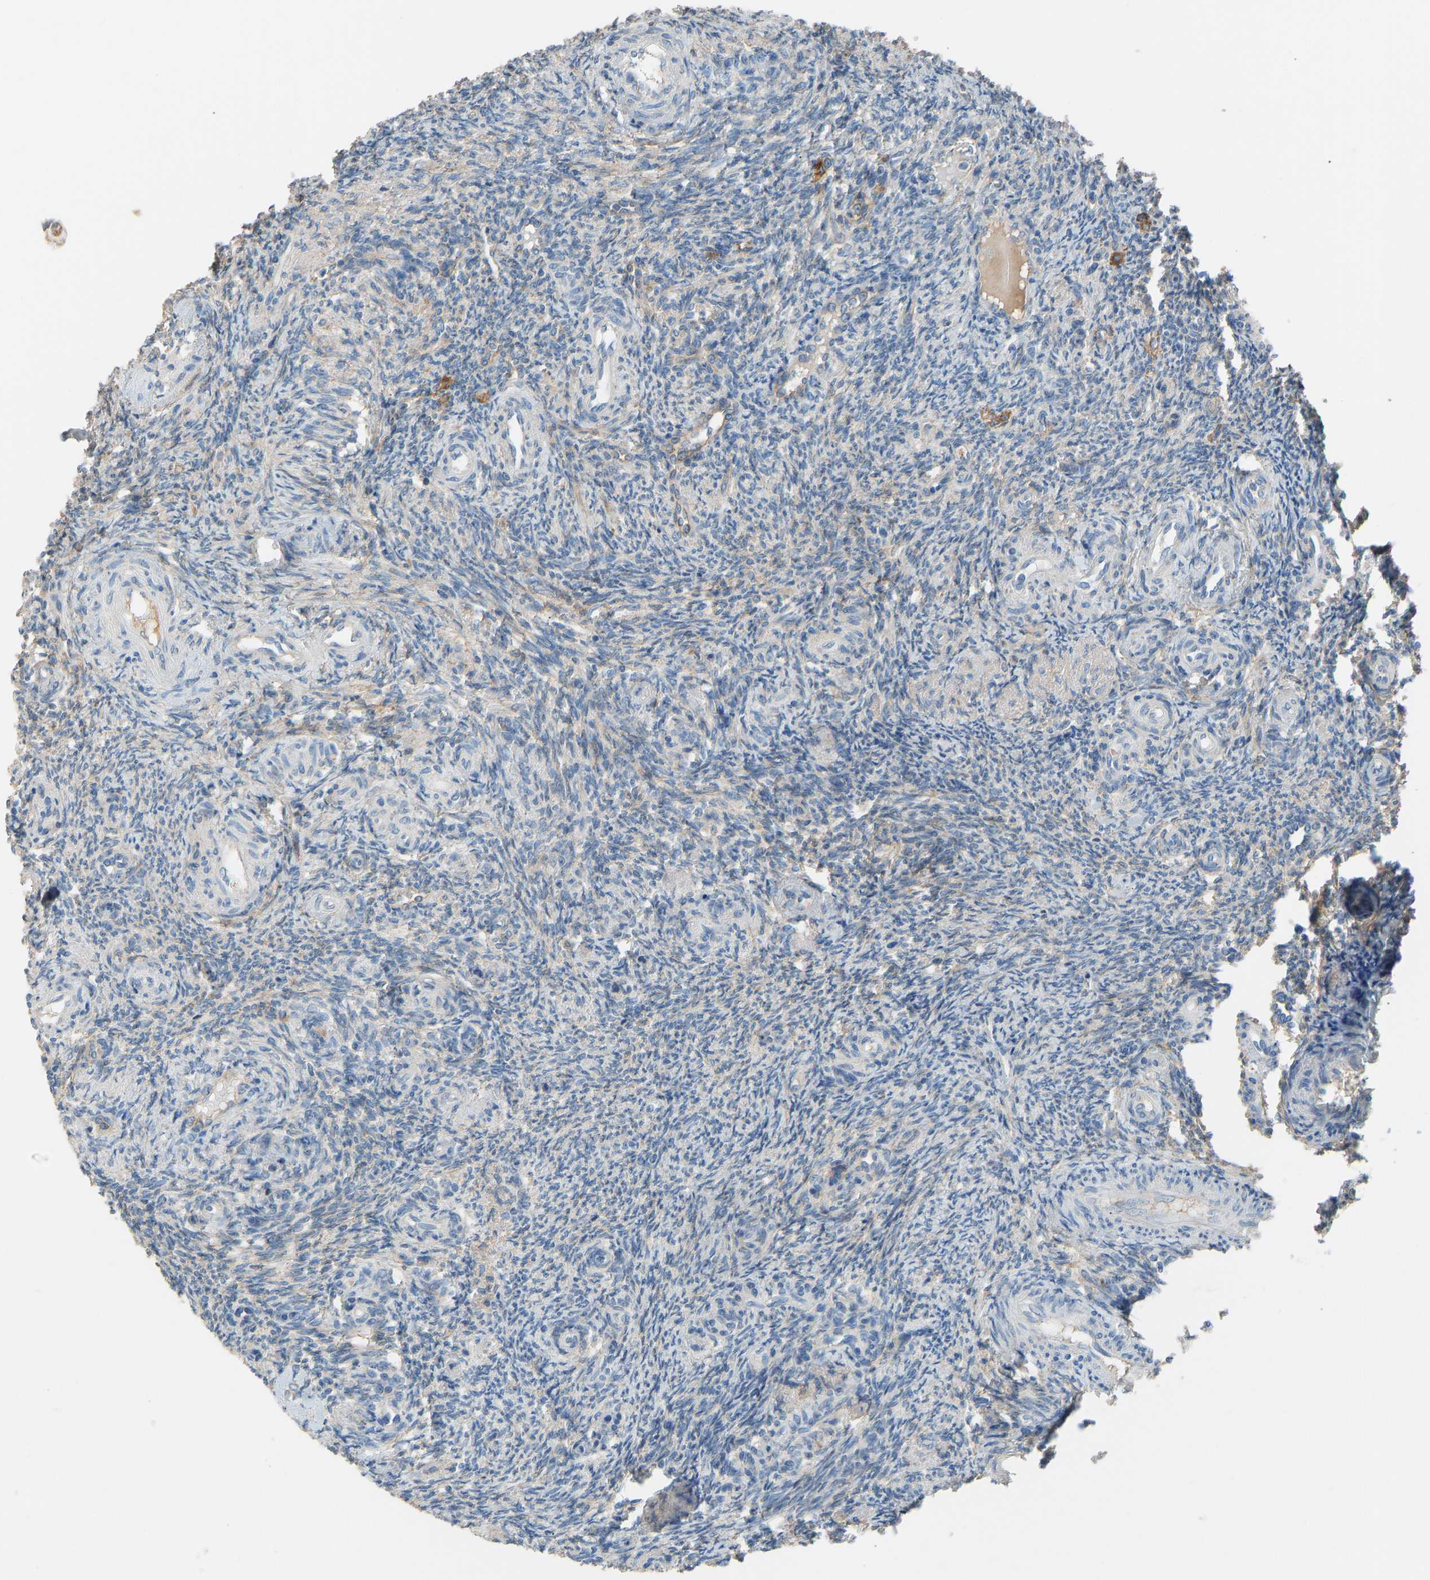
{"staining": {"intensity": "moderate", "quantity": "25%-75%", "location": "cytoplasmic/membranous"}, "tissue": "ovary", "cell_type": "Ovarian stroma cells", "image_type": "normal", "snomed": [{"axis": "morphology", "description": "Normal tissue, NOS"}, {"axis": "topography", "description": "Ovary"}], "caption": "Protein staining by immunohistochemistry (IHC) shows moderate cytoplasmic/membranous positivity in approximately 25%-75% of ovarian stroma cells in normal ovary.", "gene": "TGFBR3", "patient": {"sex": "female", "age": 41}}